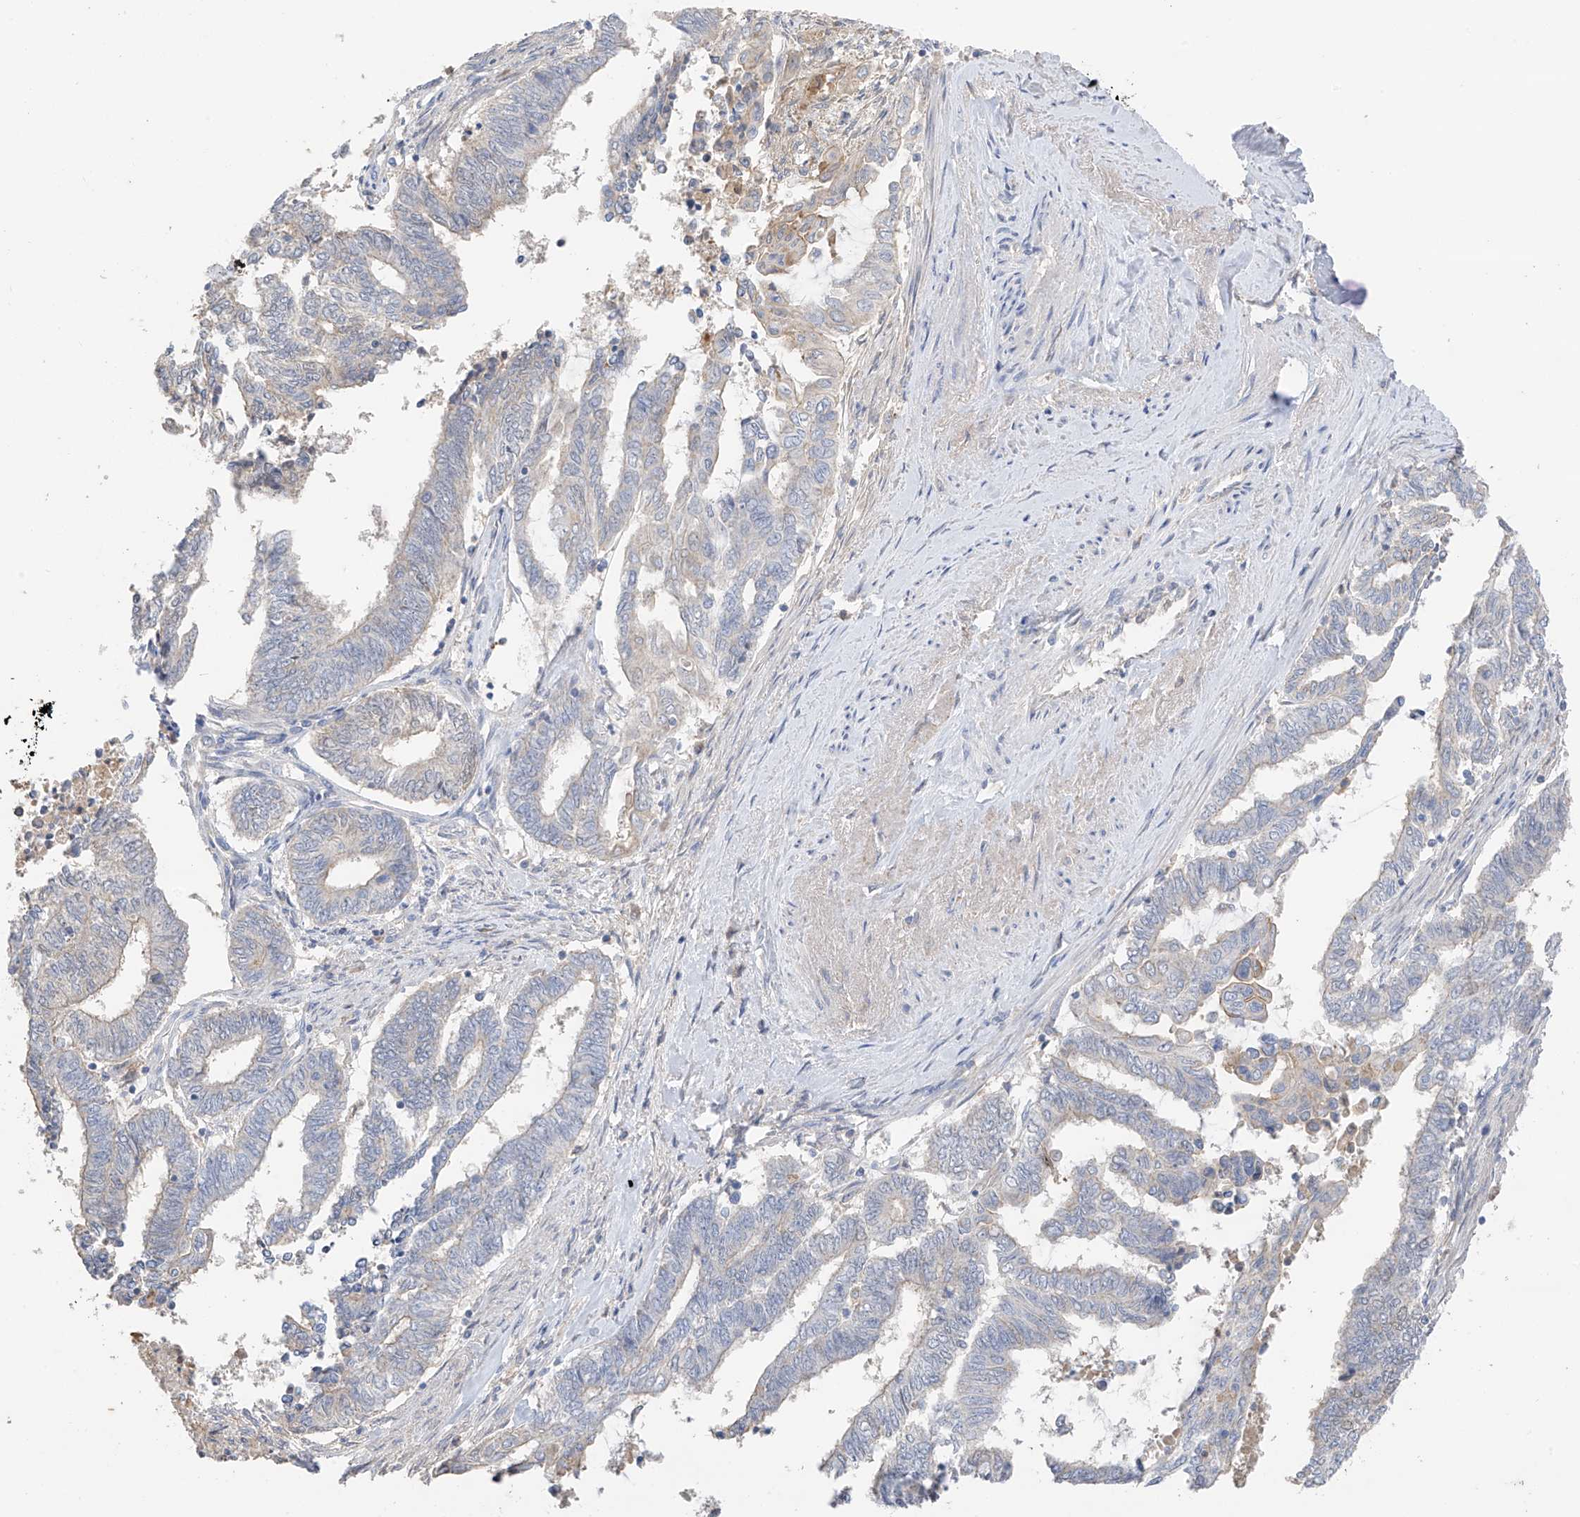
{"staining": {"intensity": "negative", "quantity": "none", "location": "none"}, "tissue": "endometrial cancer", "cell_type": "Tumor cells", "image_type": "cancer", "snomed": [{"axis": "morphology", "description": "Adenocarcinoma, NOS"}, {"axis": "topography", "description": "Uterus"}, {"axis": "topography", "description": "Endometrium"}], "caption": "The photomicrograph exhibits no staining of tumor cells in endometrial cancer.", "gene": "CAPN13", "patient": {"sex": "female", "age": 70}}